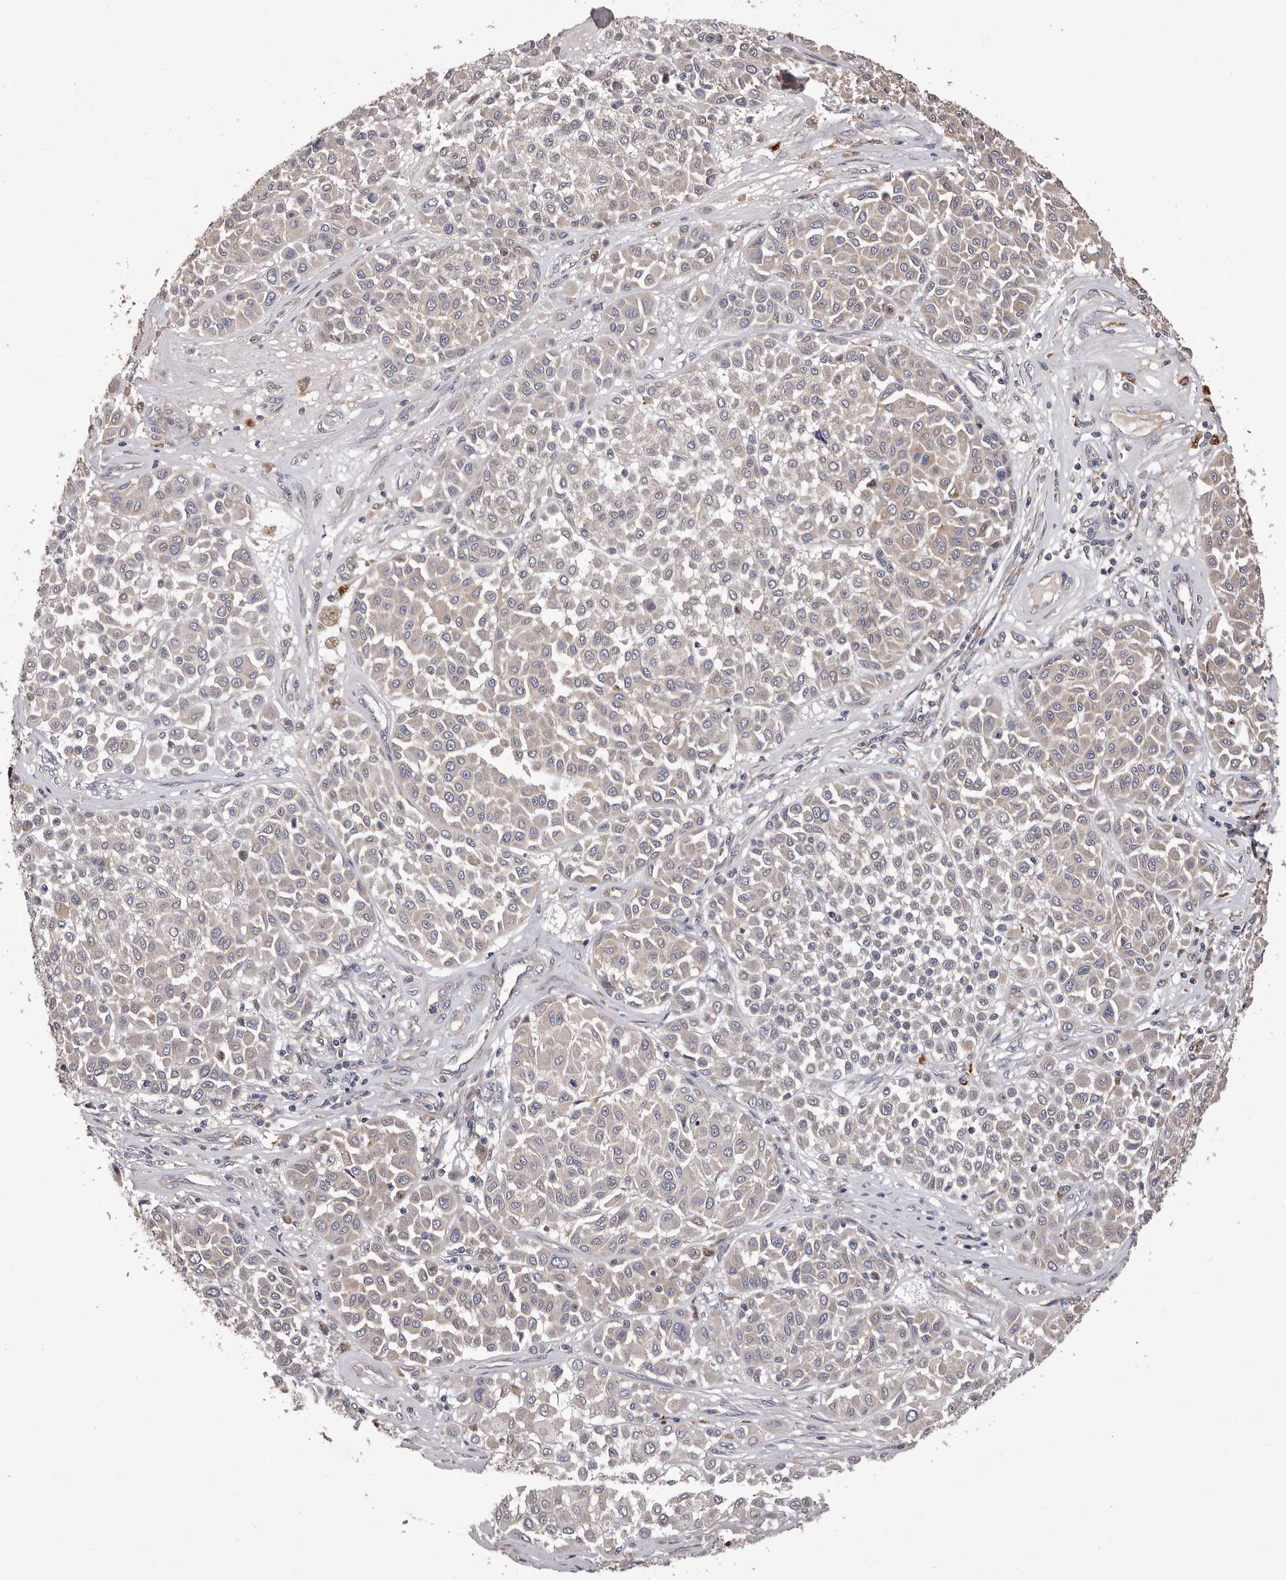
{"staining": {"intensity": "negative", "quantity": "none", "location": "none"}, "tissue": "melanoma", "cell_type": "Tumor cells", "image_type": "cancer", "snomed": [{"axis": "morphology", "description": "Malignant melanoma, Metastatic site"}, {"axis": "topography", "description": "Soft tissue"}], "caption": "DAB (3,3'-diaminobenzidine) immunohistochemical staining of human melanoma exhibits no significant positivity in tumor cells.", "gene": "ETNK1", "patient": {"sex": "male", "age": 41}}